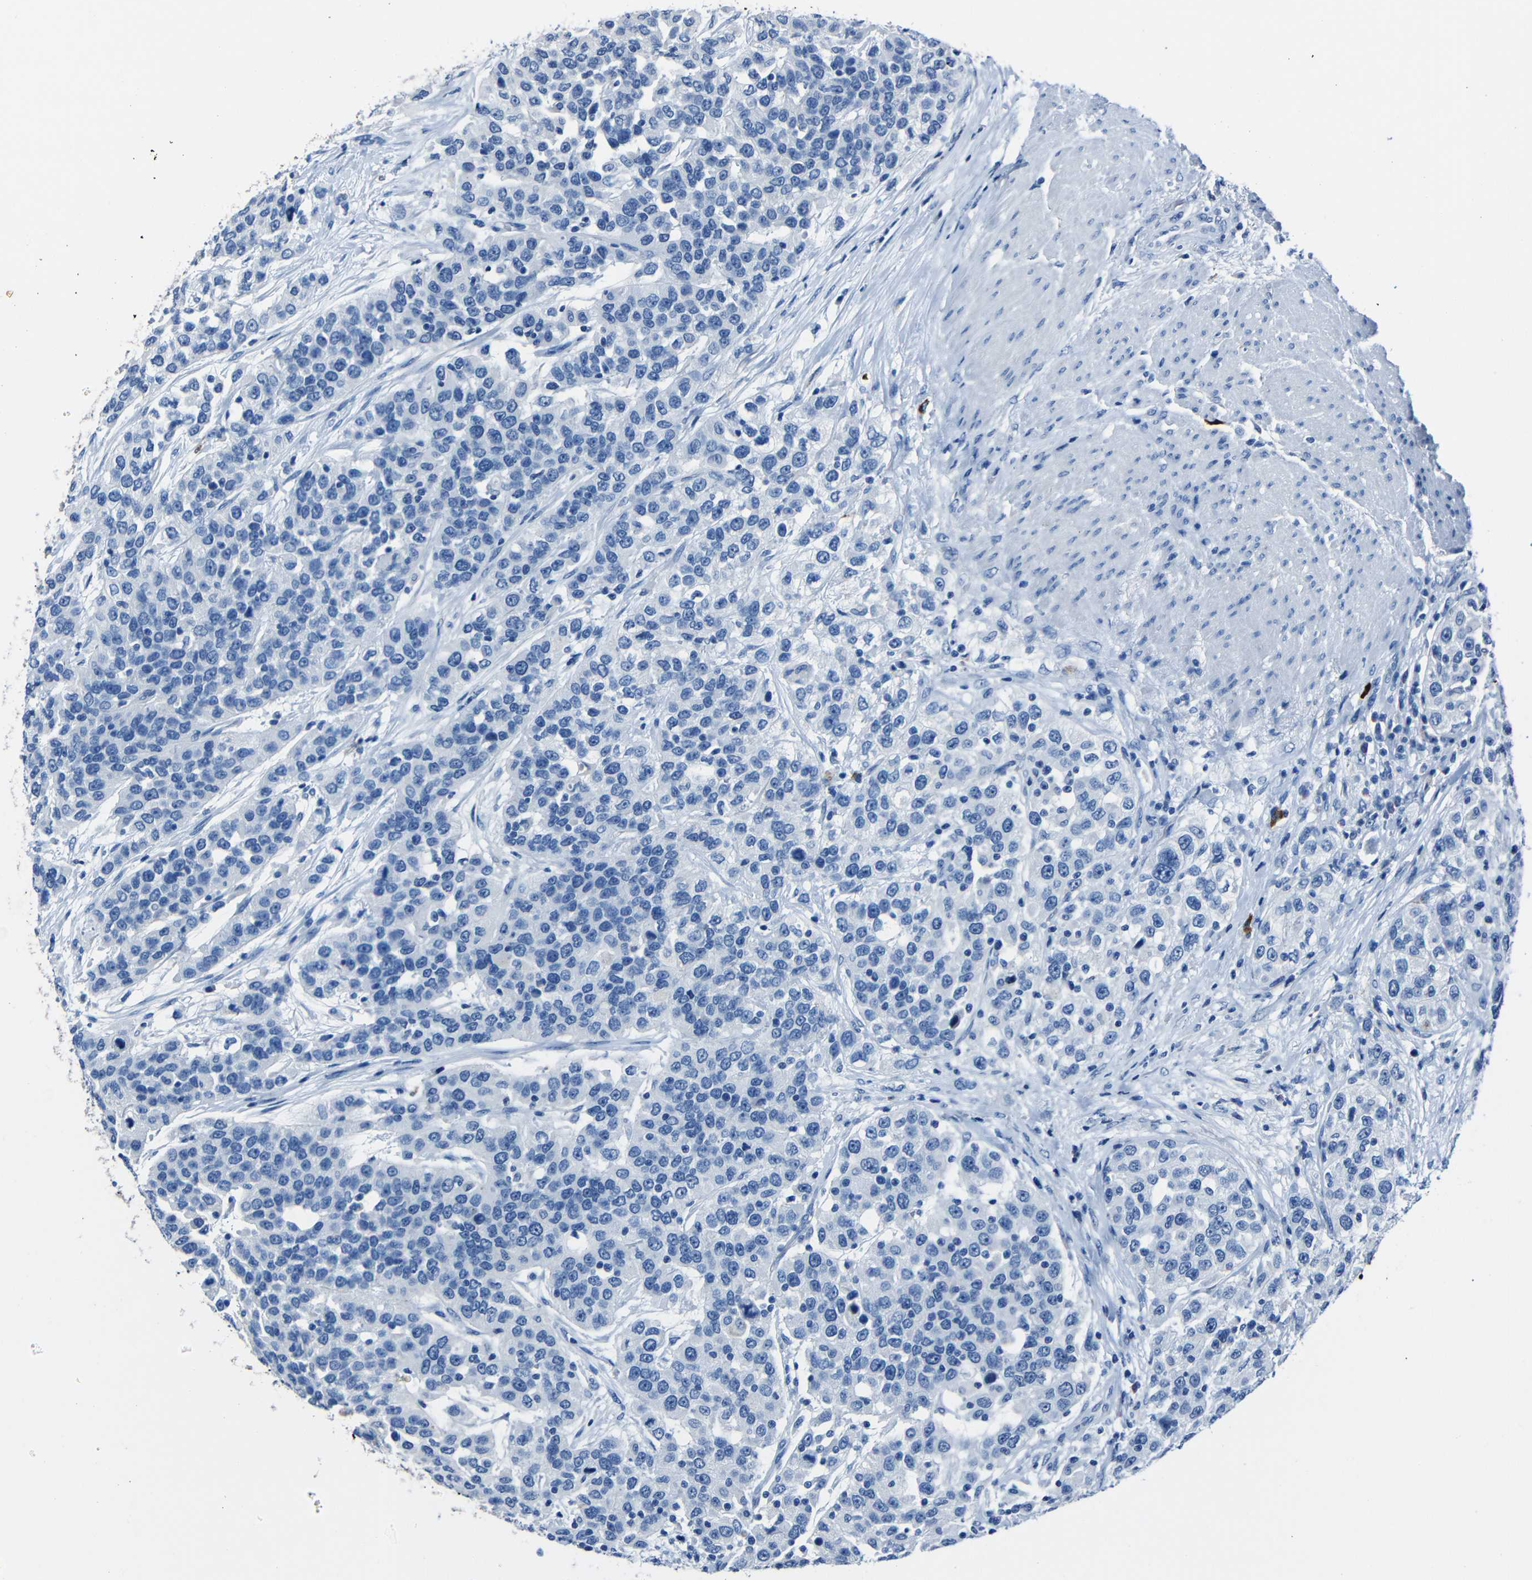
{"staining": {"intensity": "negative", "quantity": "none", "location": "none"}, "tissue": "urothelial cancer", "cell_type": "Tumor cells", "image_type": "cancer", "snomed": [{"axis": "morphology", "description": "Urothelial carcinoma, High grade"}, {"axis": "topography", "description": "Urinary bladder"}], "caption": "Histopathology image shows no significant protein expression in tumor cells of urothelial cancer. (DAB (3,3'-diaminobenzidine) IHC with hematoxylin counter stain).", "gene": "CLDN11", "patient": {"sex": "female", "age": 80}}